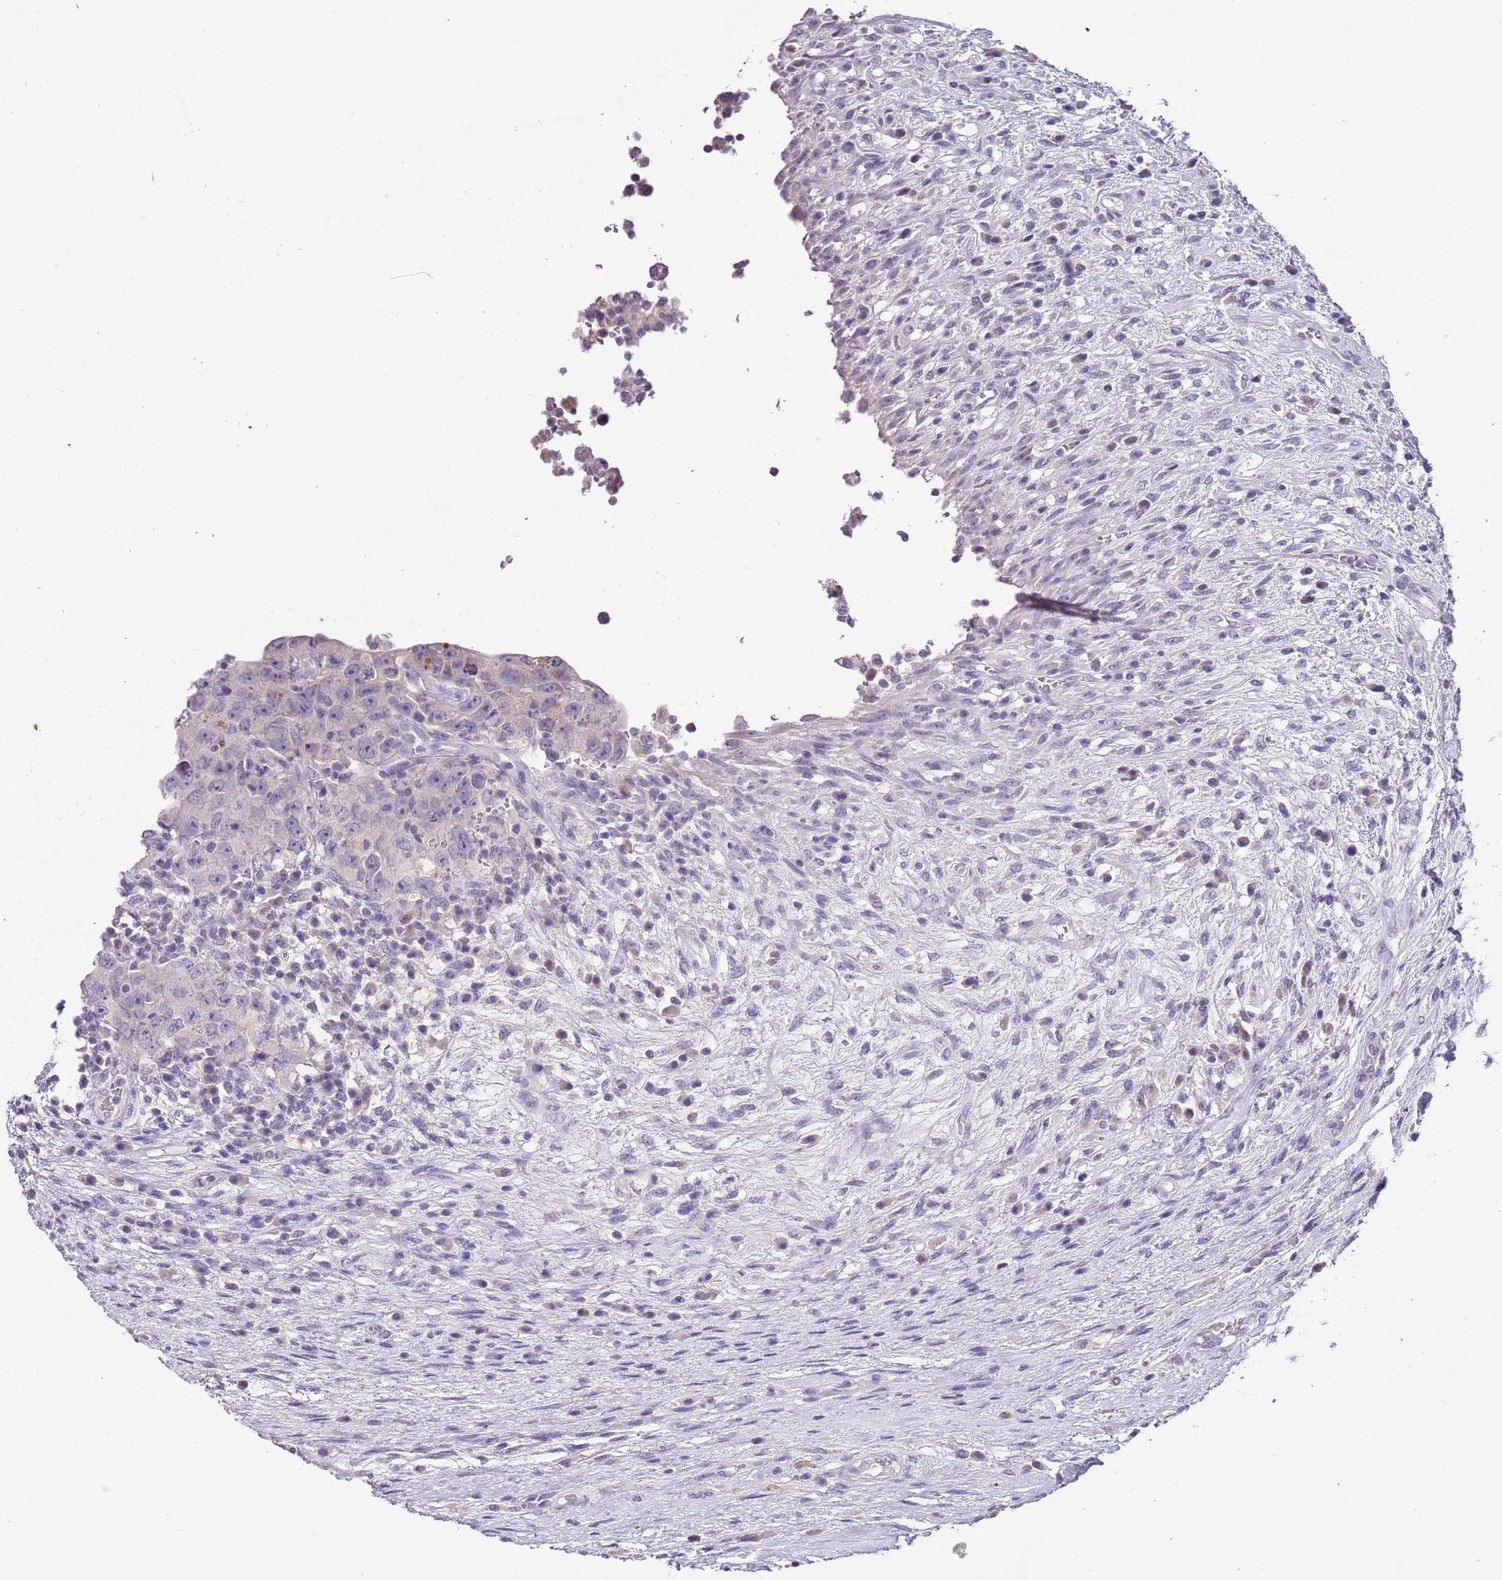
{"staining": {"intensity": "negative", "quantity": "none", "location": "none"}, "tissue": "testis cancer", "cell_type": "Tumor cells", "image_type": "cancer", "snomed": [{"axis": "morphology", "description": "Carcinoma, Embryonal, NOS"}, {"axis": "topography", "description": "Testis"}], "caption": "A histopathology image of testis embryonal carcinoma stained for a protein demonstrates no brown staining in tumor cells.", "gene": "SLC35E3", "patient": {"sex": "male", "age": 26}}